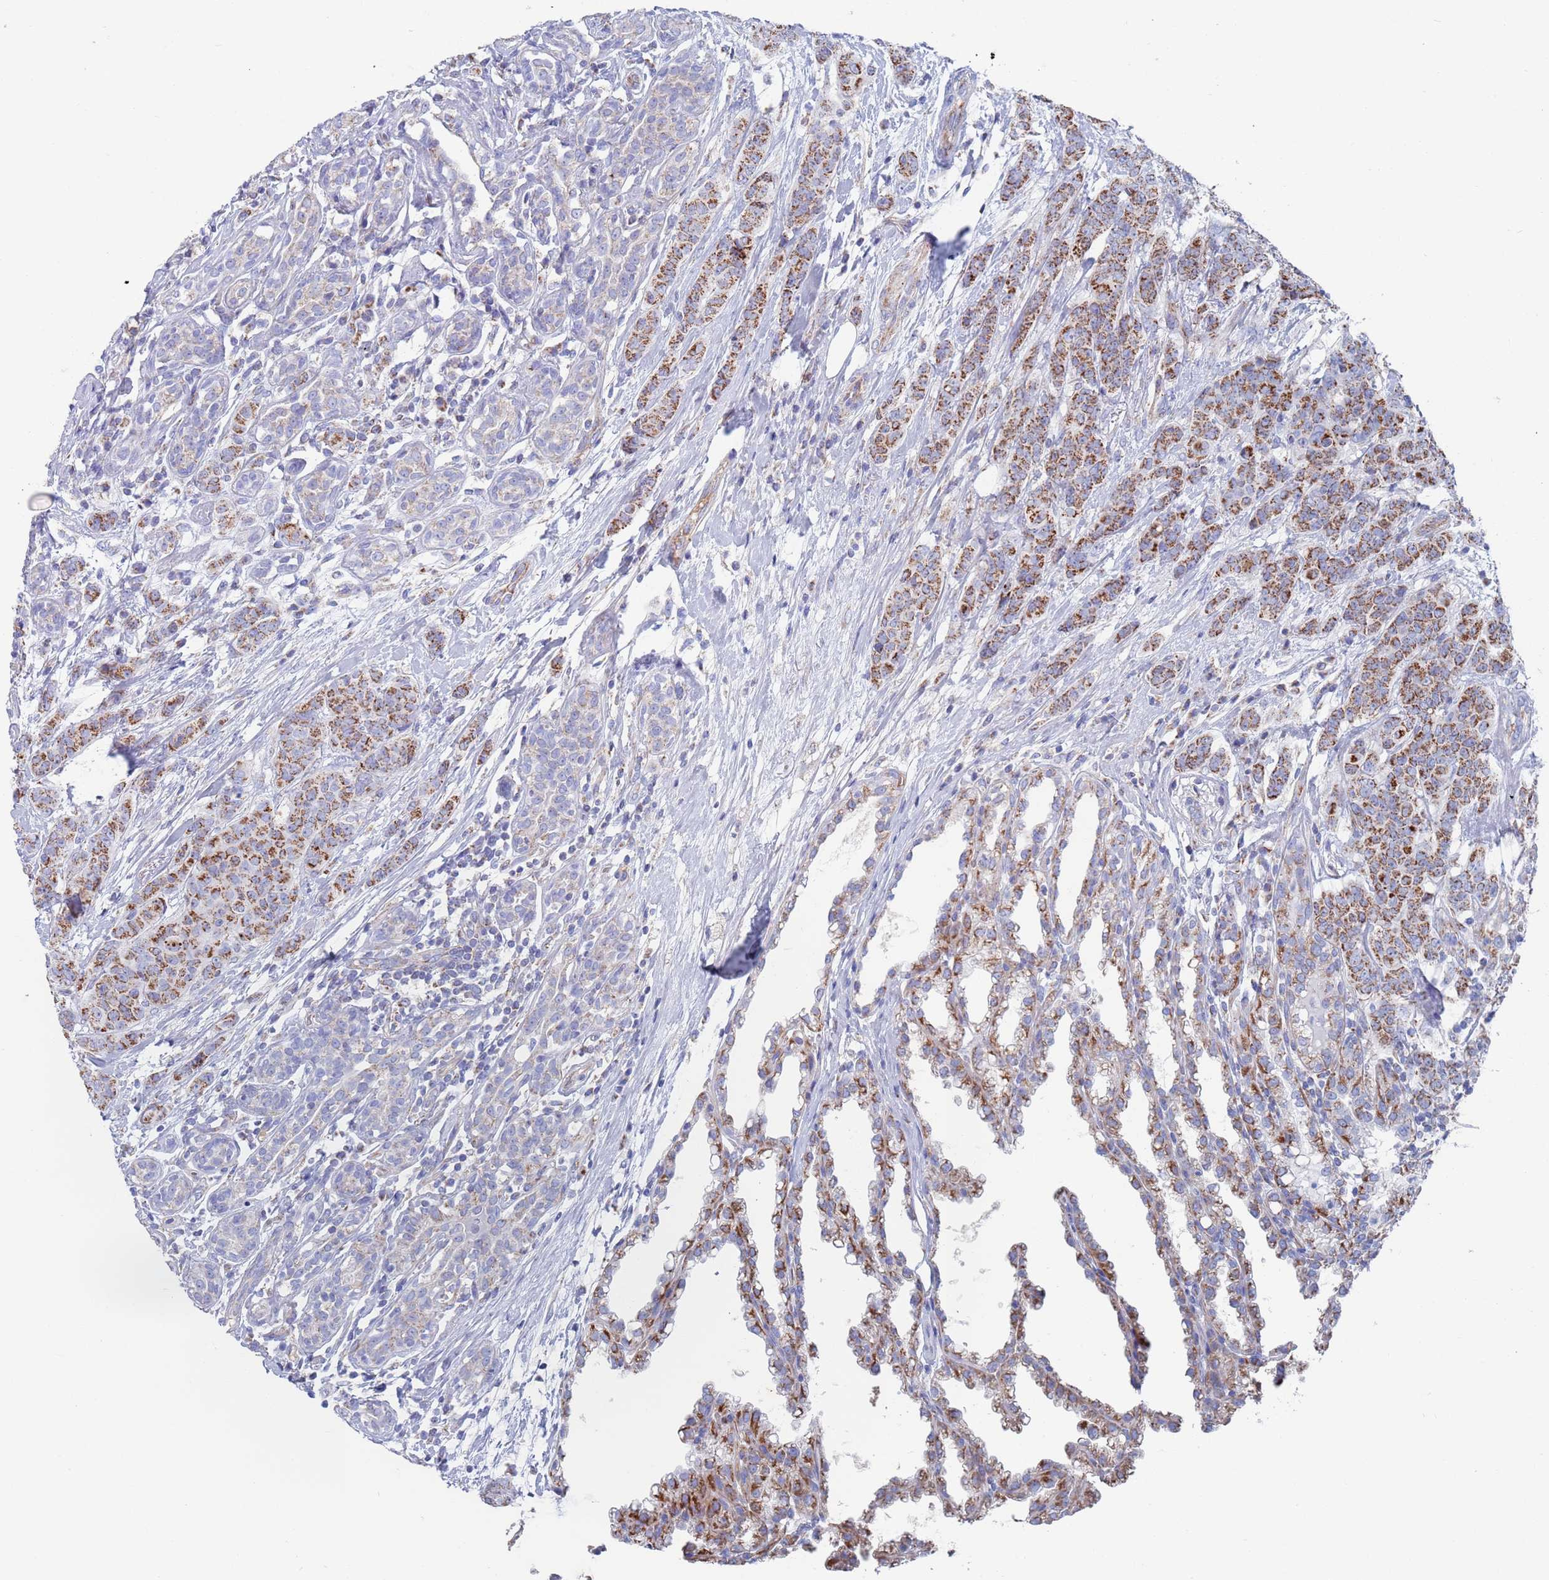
{"staining": {"intensity": "strong", "quantity": ">75%", "location": "cytoplasmic/membranous"}, "tissue": "breast cancer", "cell_type": "Tumor cells", "image_type": "cancer", "snomed": [{"axis": "morphology", "description": "Duct carcinoma"}, {"axis": "topography", "description": "Breast"}], "caption": "Protein staining by immunohistochemistry (IHC) exhibits strong cytoplasmic/membranous staining in approximately >75% of tumor cells in breast cancer.", "gene": "MRPL22", "patient": {"sex": "female", "age": 40}}